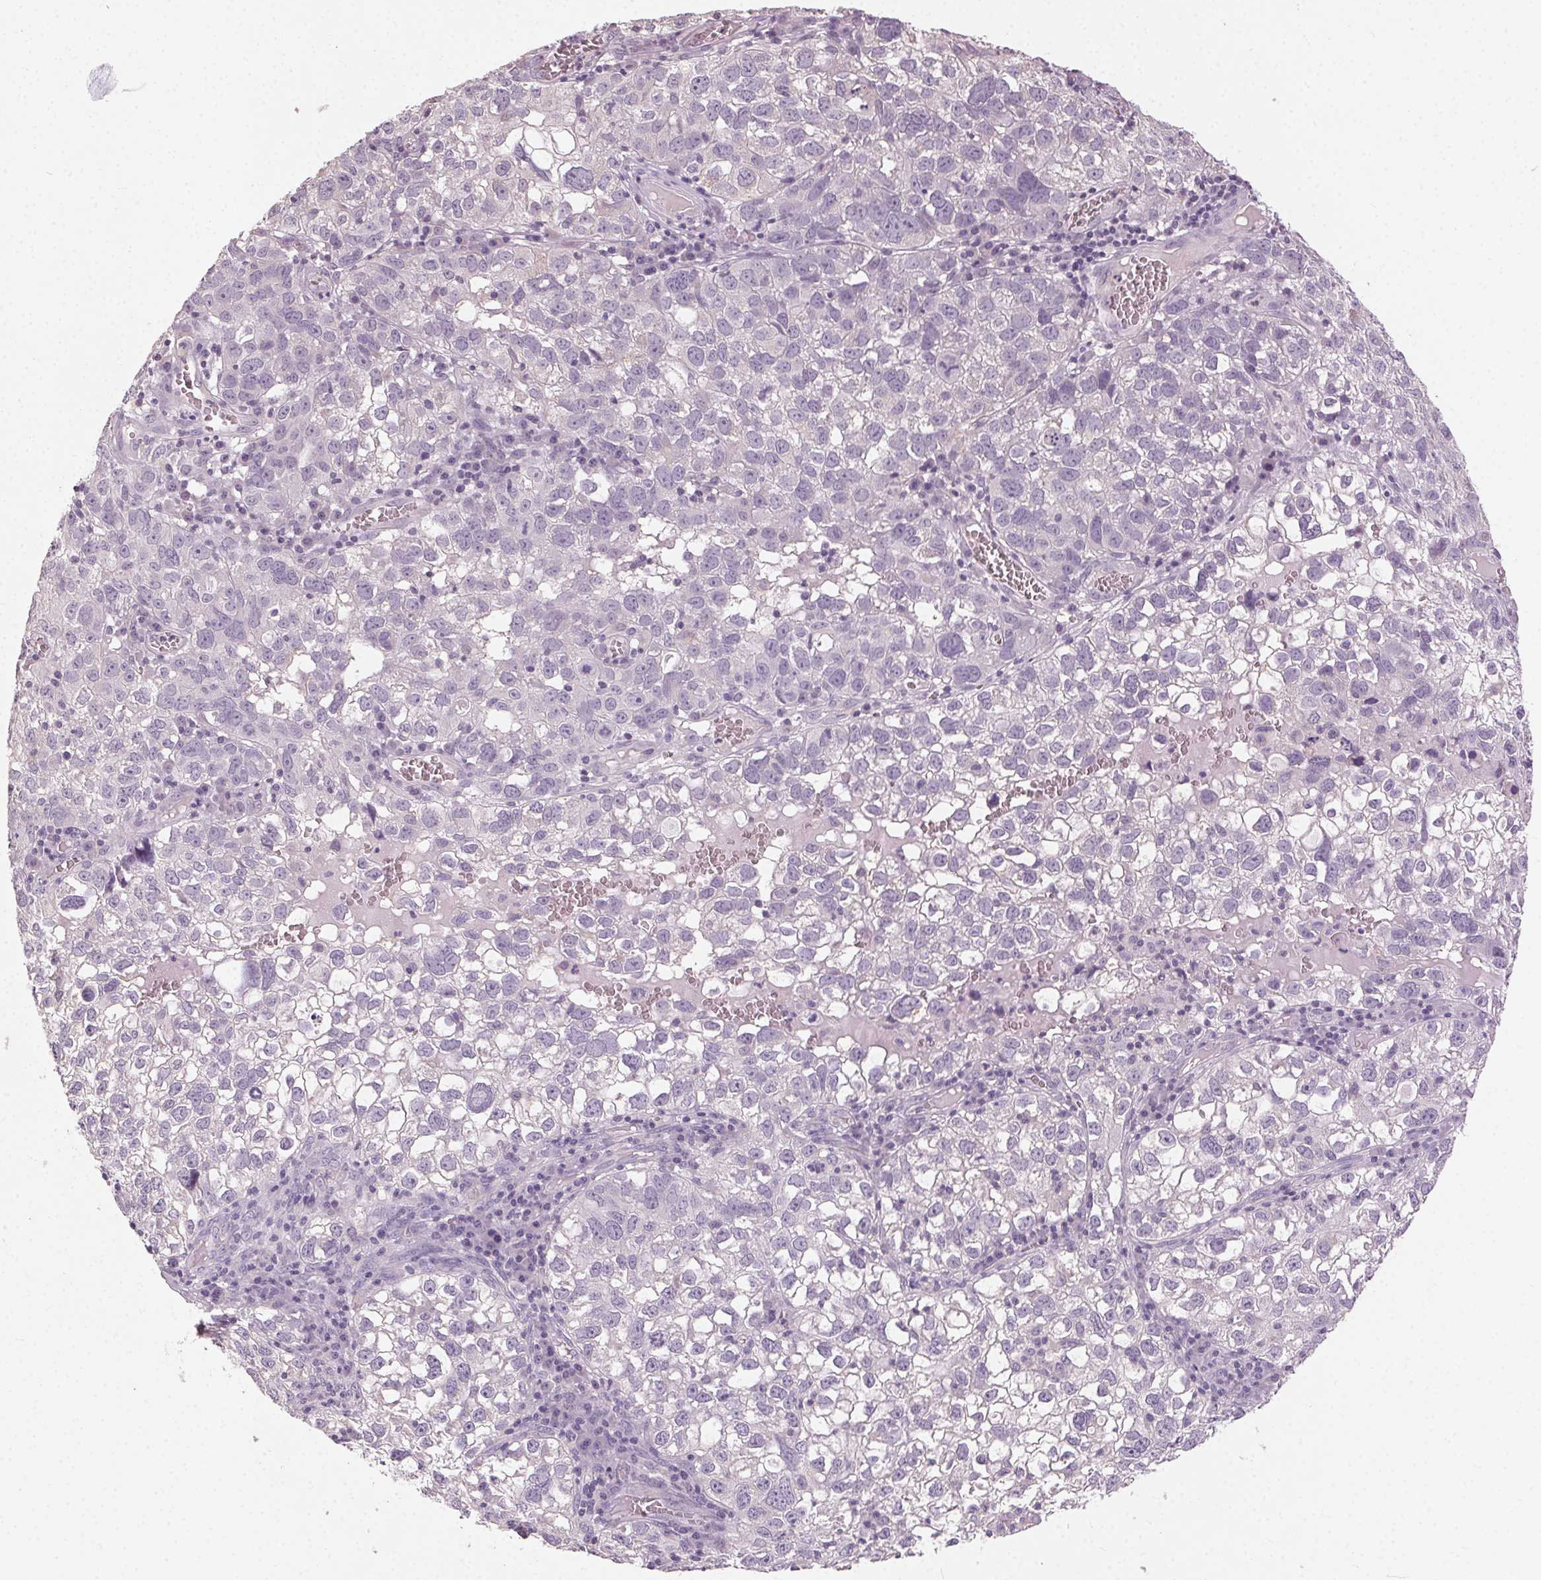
{"staining": {"intensity": "negative", "quantity": "none", "location": "none"}, "tissue": "cervical cancer", "cell_type": "Tumor cells", "image_type": "cancer", "snomed": [{"axis": "morphology", "description": "Squamous cell carcinoma, NOS"}, {"axis": "topography", "description": "Cervix"}], "caption": "DAB (3,3'-diaminobenzidine) immunohistochemical staining of squamous cell carcinoma (cervical) shows no significant expression in tumor cells.", "gene": "CLTRN", "patient": {"sex": "female", "age": 55}}